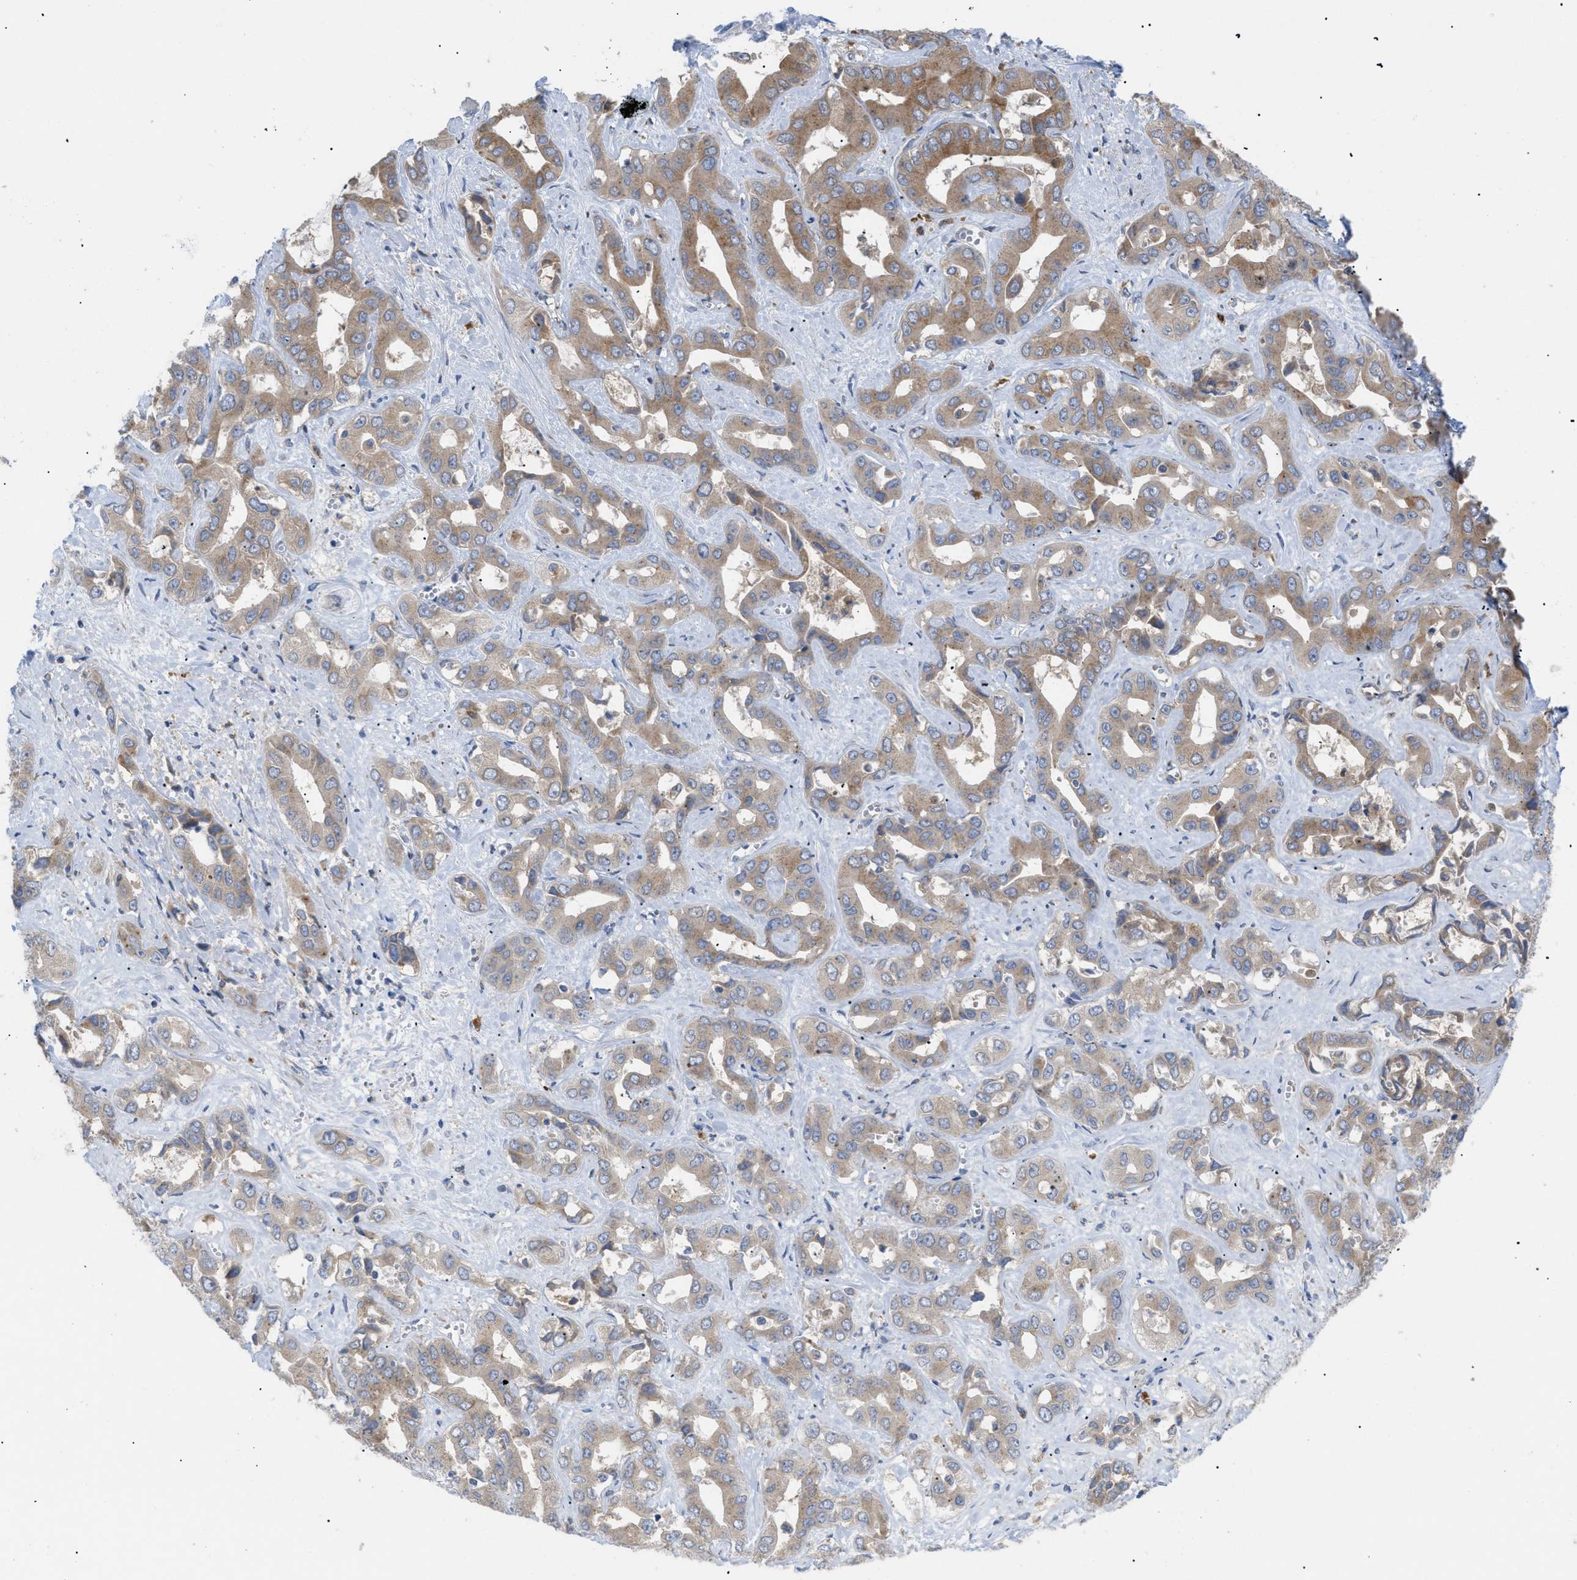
{"staining": {"intensity": "moderate", "quantity": ">75%", "location": "cytoplasmic/membranous"}, "tissue": "liver cancer", "cell_type": "Tumor cells", "image_type": "cancer", "snomed": [{"axis": "morphology", "description": "Cholangiocarcinoma"}, {"axis": "topography", "description": "Liver"}], "caption": "DAB (3,3'-diaminobenzidine) immunohistochemical staining of liver cancer (cholangiocarcinoma) shows moderate cytoplasmic/membranous protein expression in approximately >75% of tumor cells.", "gene": "SLC50A1", "patient": {"sex": "female", "age": 52}}